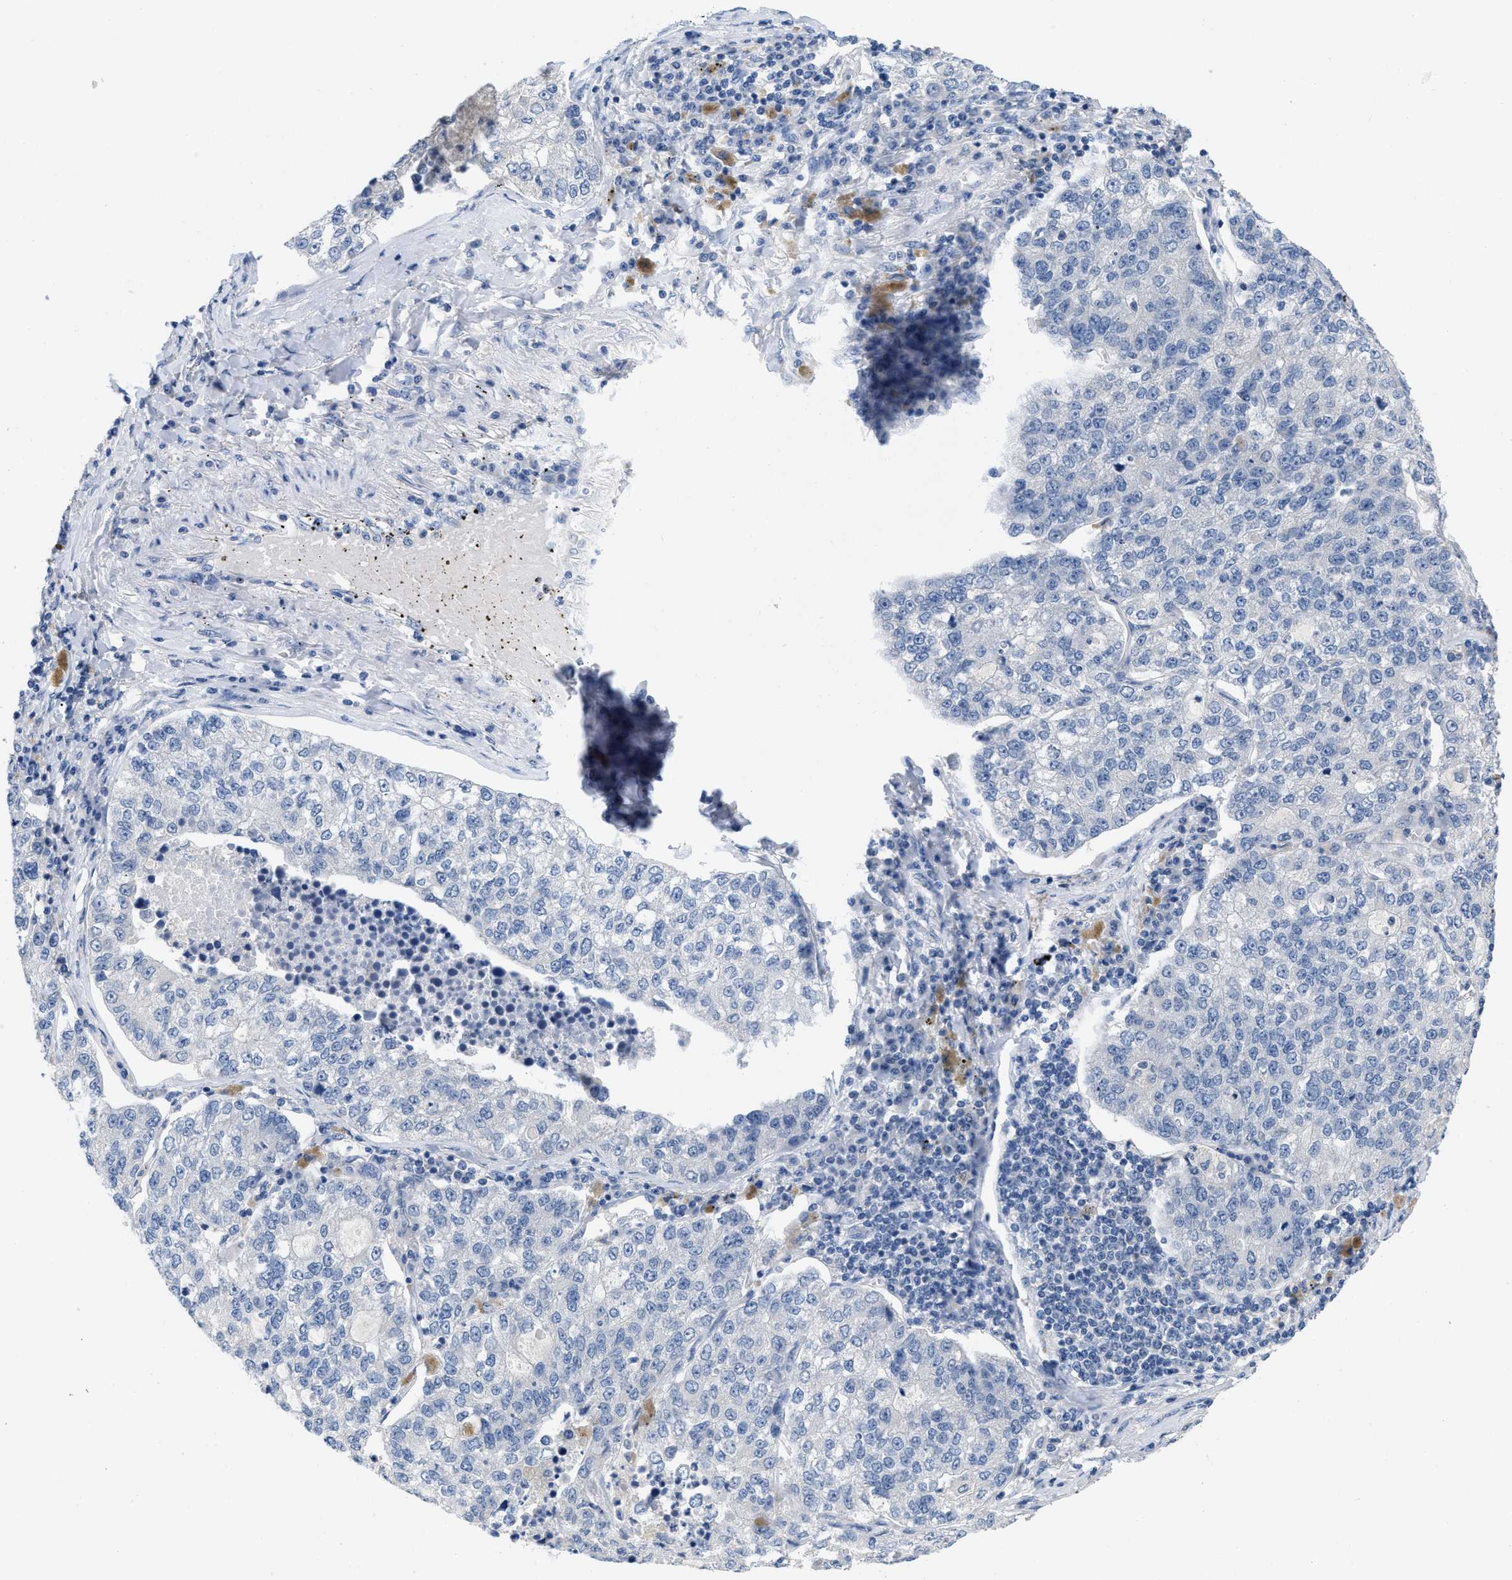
{"staining": {"intensity": "negative", "quantity": "none", "location": "none"}, "tissue": "lung cancer", "cell_type": "Tumor cells", "image_type": "cancer", "snomed": [{"axis": "morphology", "description": "Adenocarcinoma, NOS"}, {"axis": "topography", "description": "Lung"}], "caption": "Lung cancer was stained to show a protein in brown. There is no significant expression in tumor cells.", "gene": "PYY", "patient": {"sex": "male", "age": 49}}